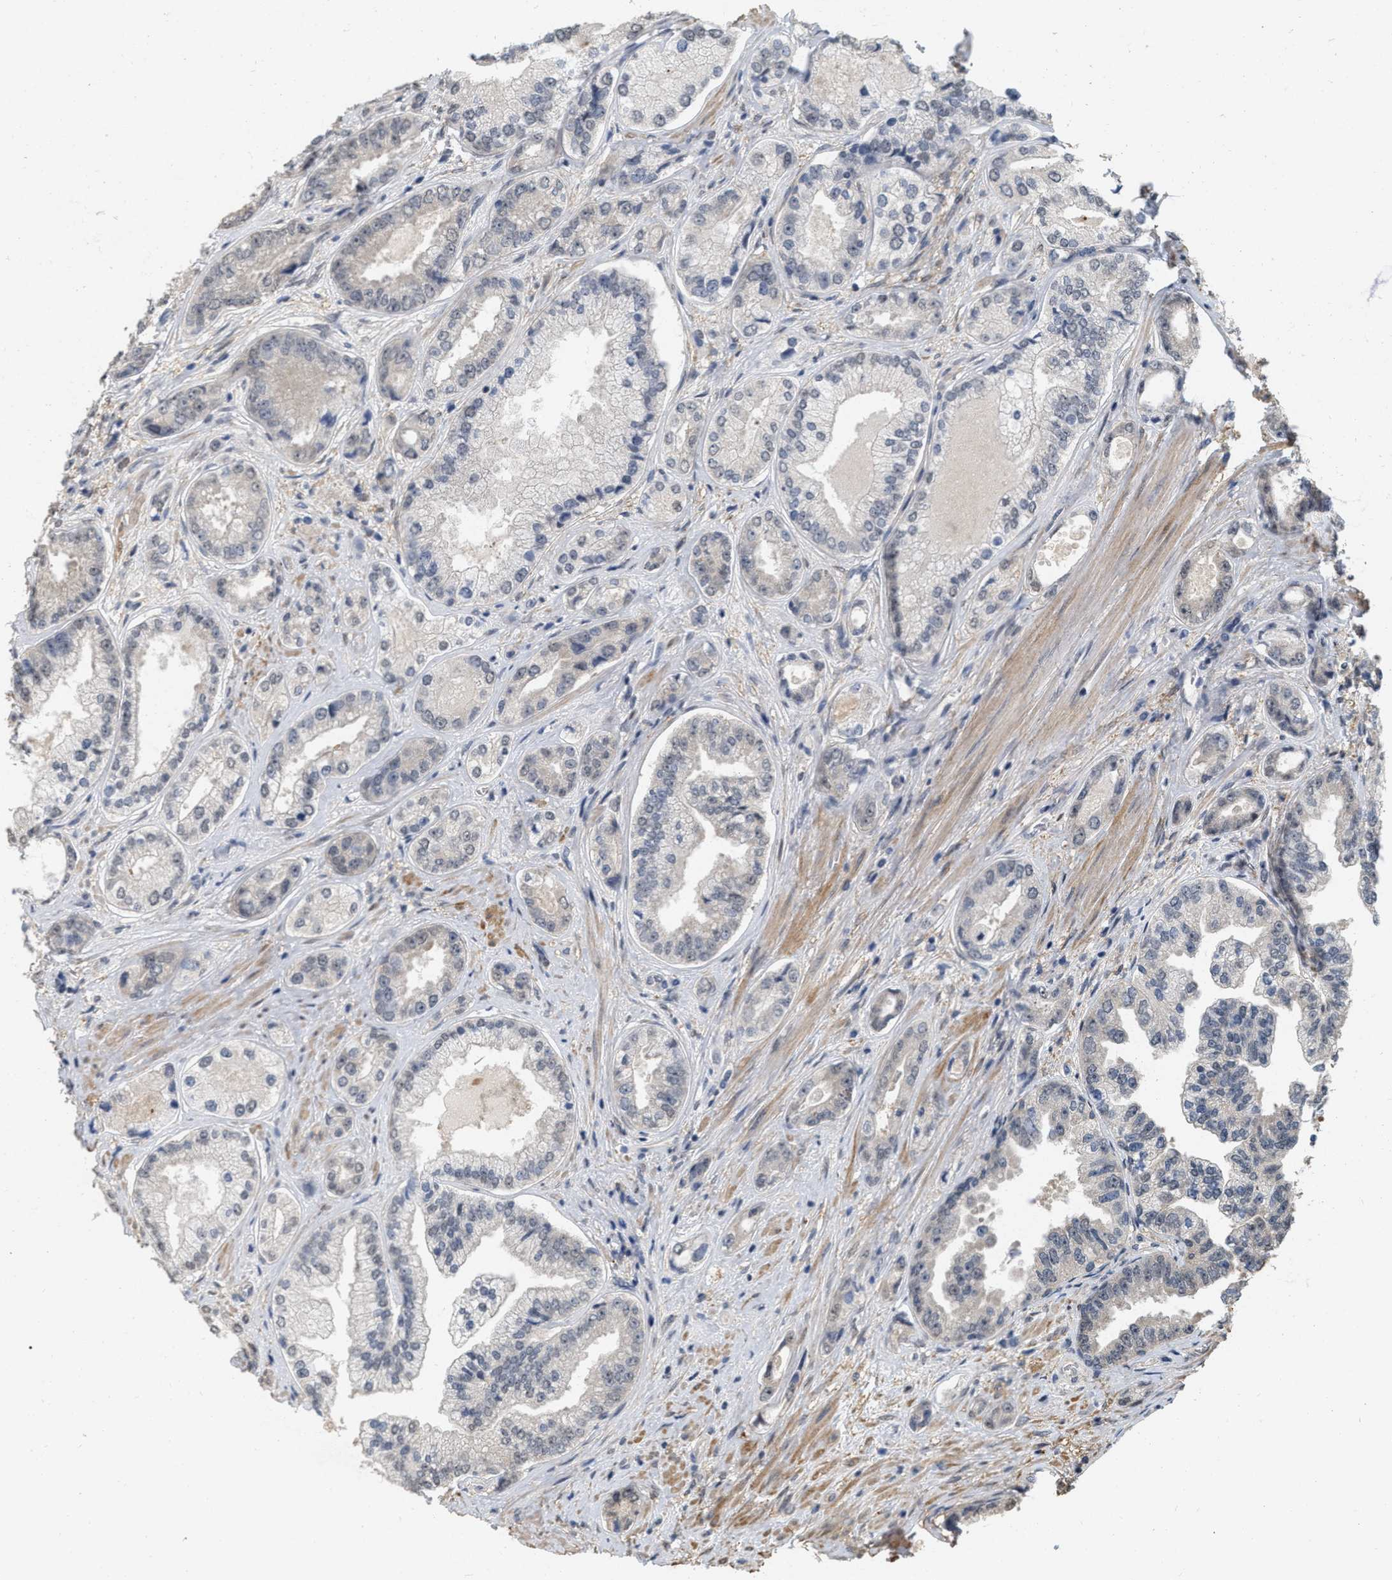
{"staining": {"intensity": "negative", "quantity": "none", "location": "none"}, "tissue": "prostate cancer", "cell_type": "Tumor cells", "image_type": "cancer", "snomed": [{"axis": "morphology", "description": "Adenocarcinoma, High grade"}, {"axis": "topography", "description": "Prostate"}], "caption": "This is an IHC micrograph of prostate cancer. There is no staining in tumor cells.", "gene": "RUVBL1", "patient": {"sex": "male", "age": 61}}